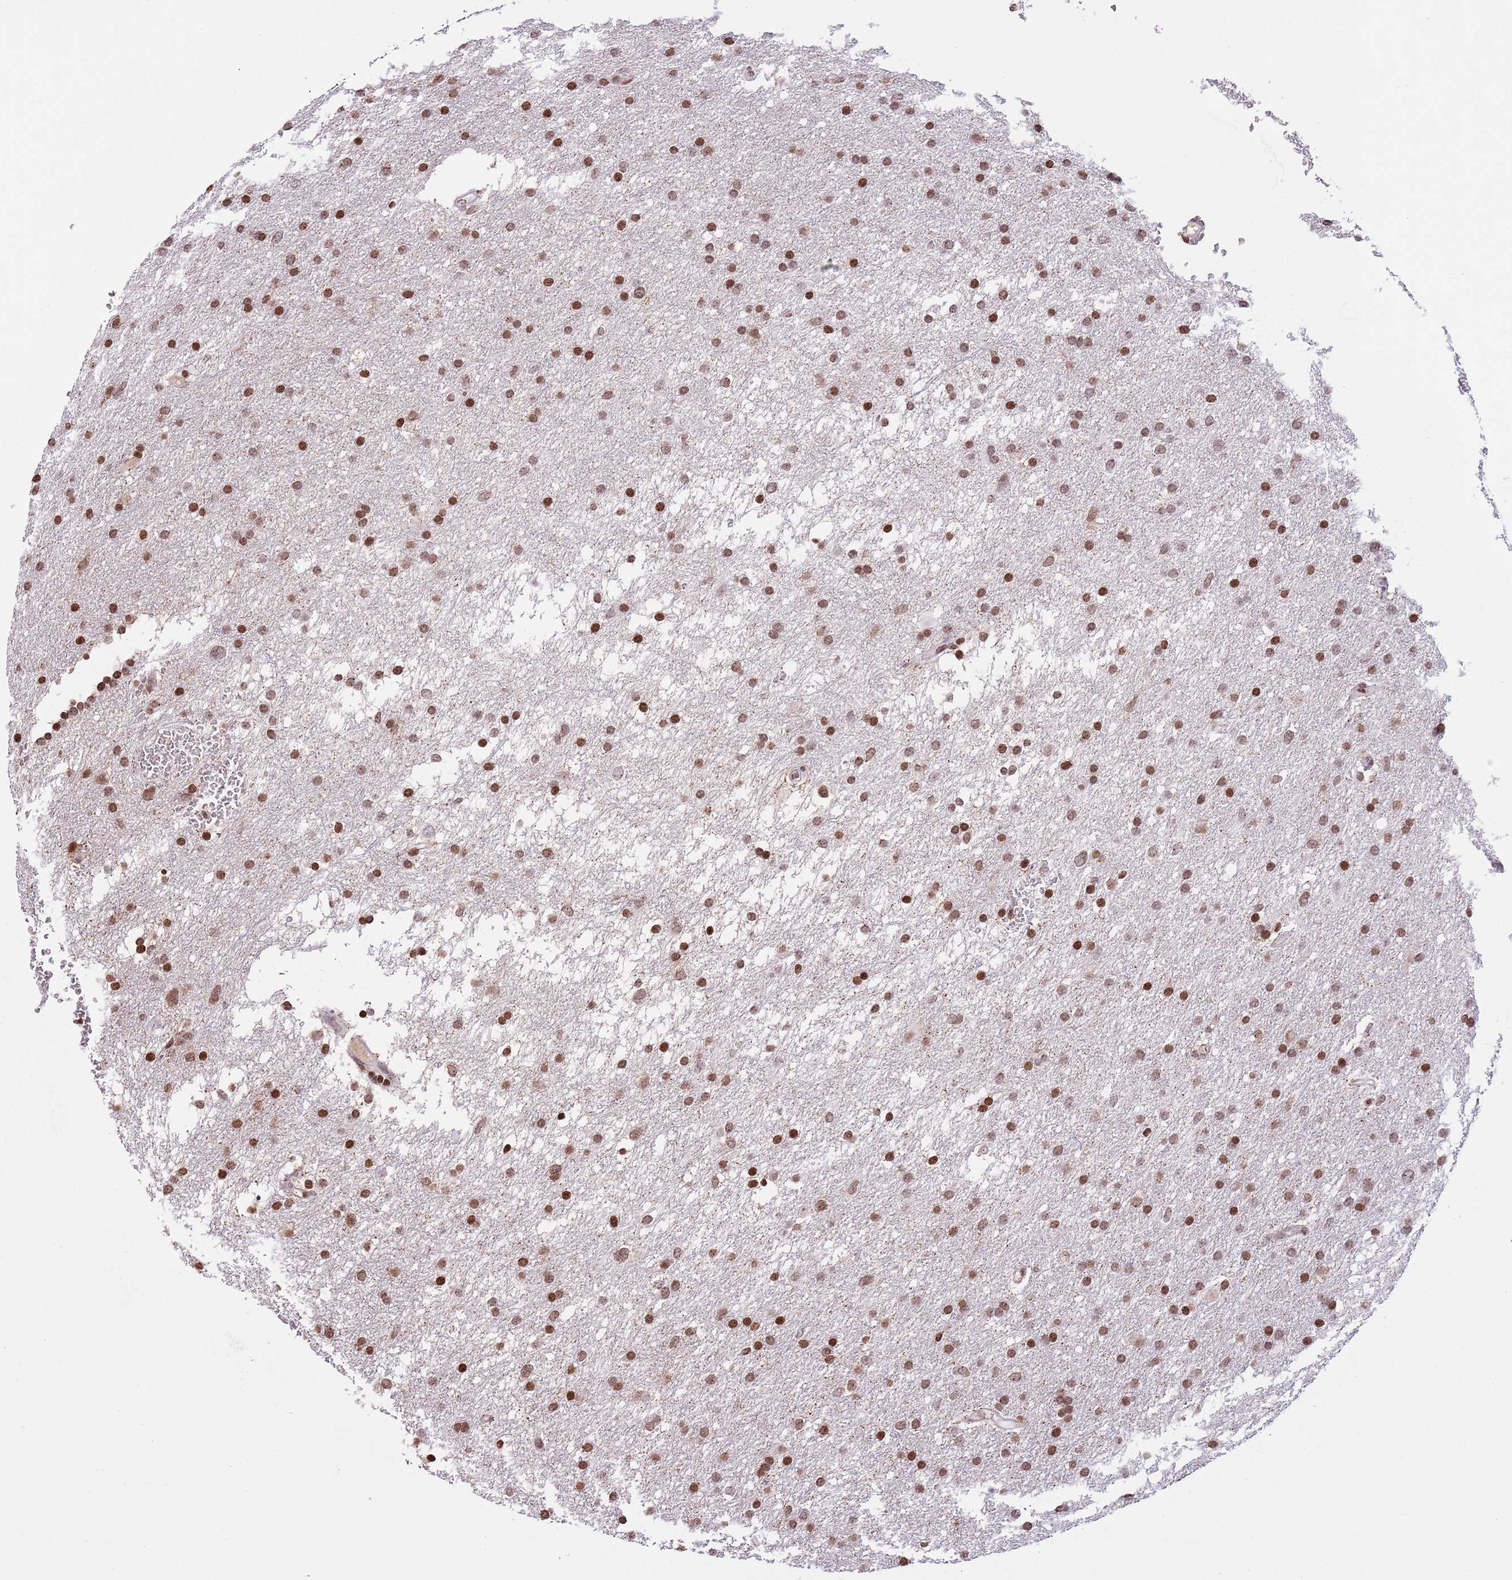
{"staining": {"intensity": "moderate", "quantity": ">75%", "location": "nuclear"}, "tissue": "glioma", "cell_type": "Tumor cells", "image_type": "cancer", "snomed": [{"axis": "morphology", "description": "Glioma, malignant, High grade"}, {"axis": "topography", "description": "Cerebral cortex"}], "caption": "A brown stain highlights moderate nuclear positivity of a protein in glioma tumor cells.", "gene": "KPNA3", "patient": {"sex": "female", "age": 36}}